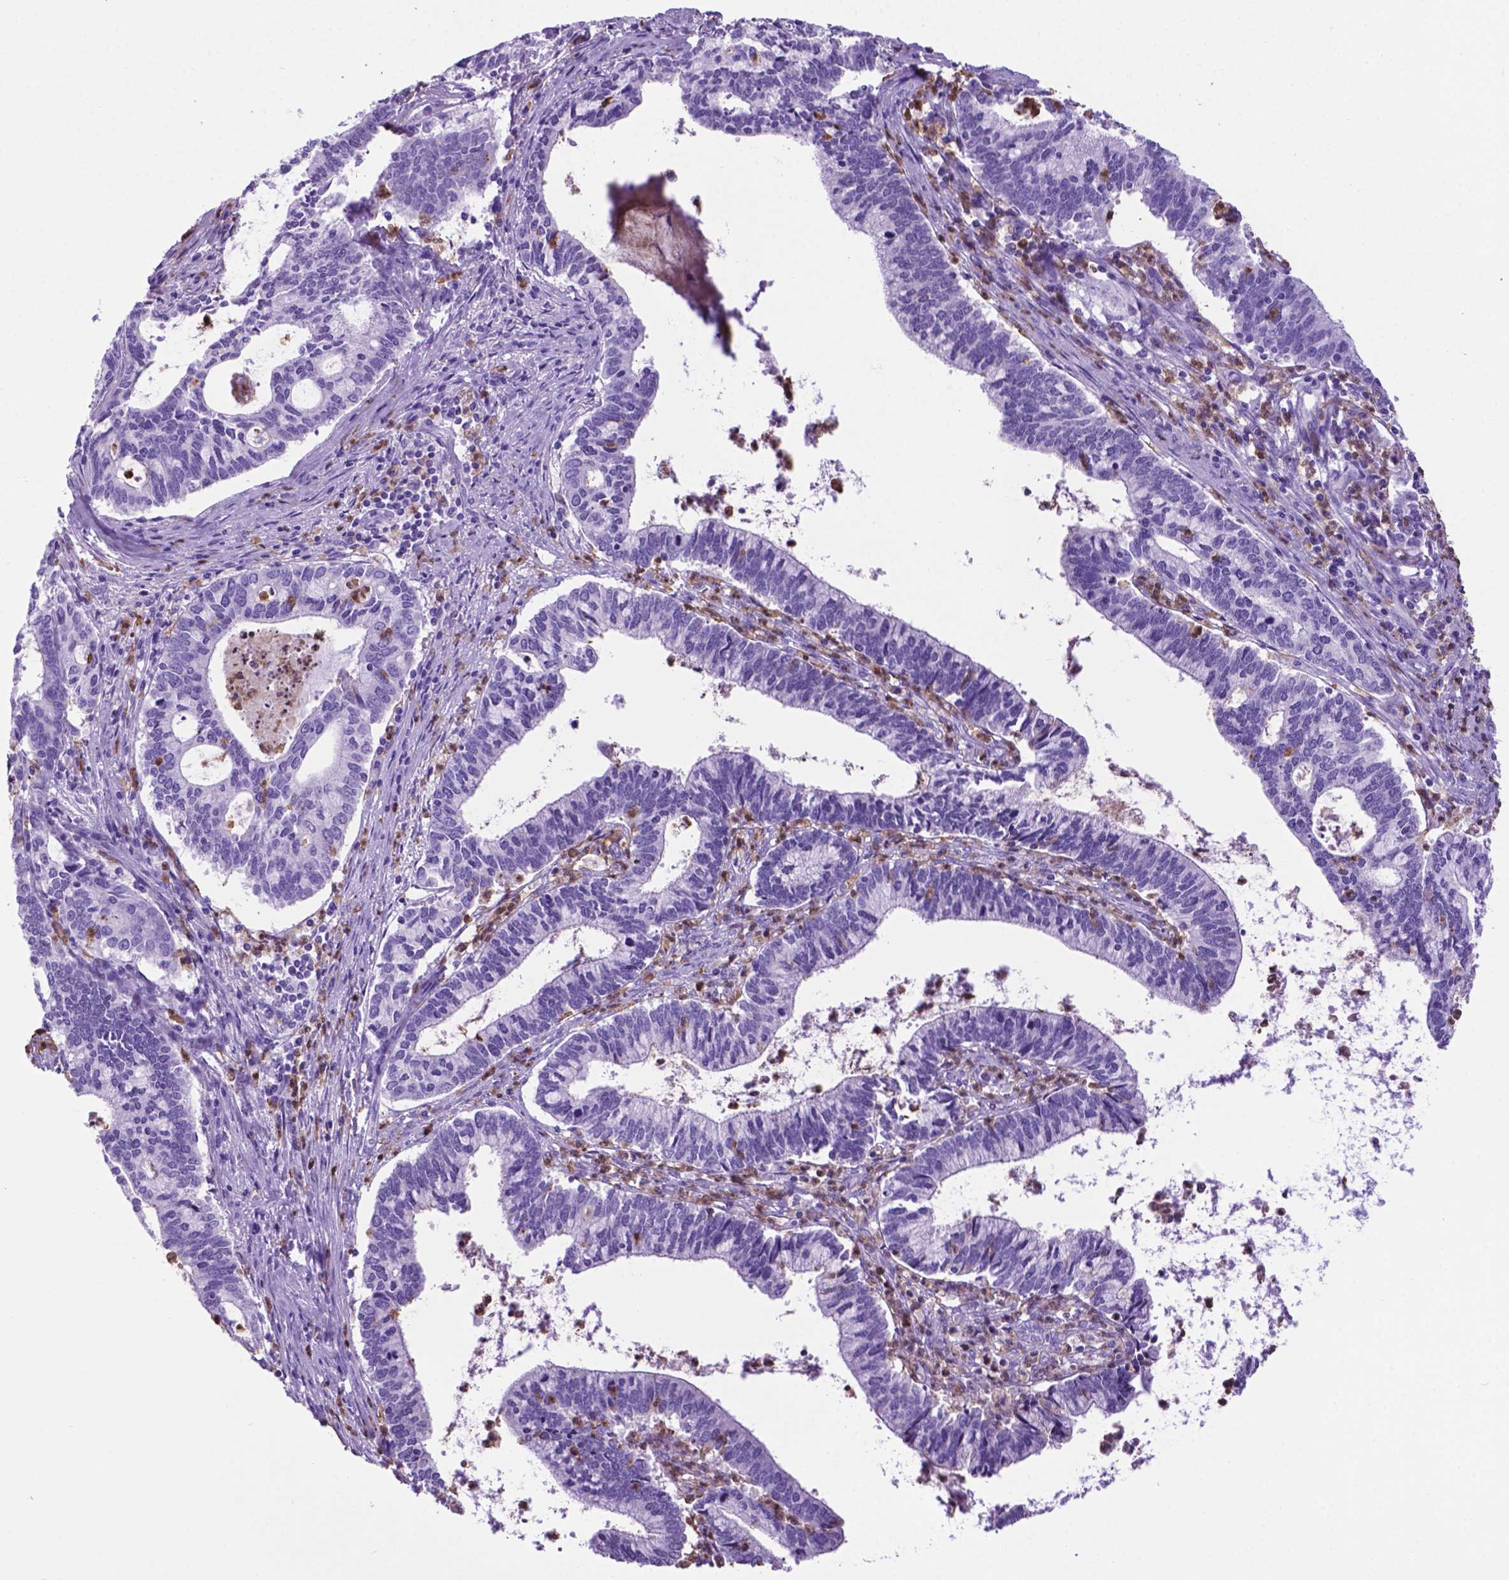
{"staining": {"intensity": "negative", "quantity": "none", "location": "none"}, "tissue": "cervical cancer", "cell_type": "Tumor cells", "image_type": "cancer", "snomed": [{"axis": "morphology", "description": "Adenocarcinoma, NOS"}, {"axis": "topography", "description": "Cervix"}], "caption": "This is a histopathology image of IHC staining of adenocarcinoma (cervical), which shows no expression in tumor cells.", "gene": "LZTR1", "patient": {"sex": "female", "age": 42}}